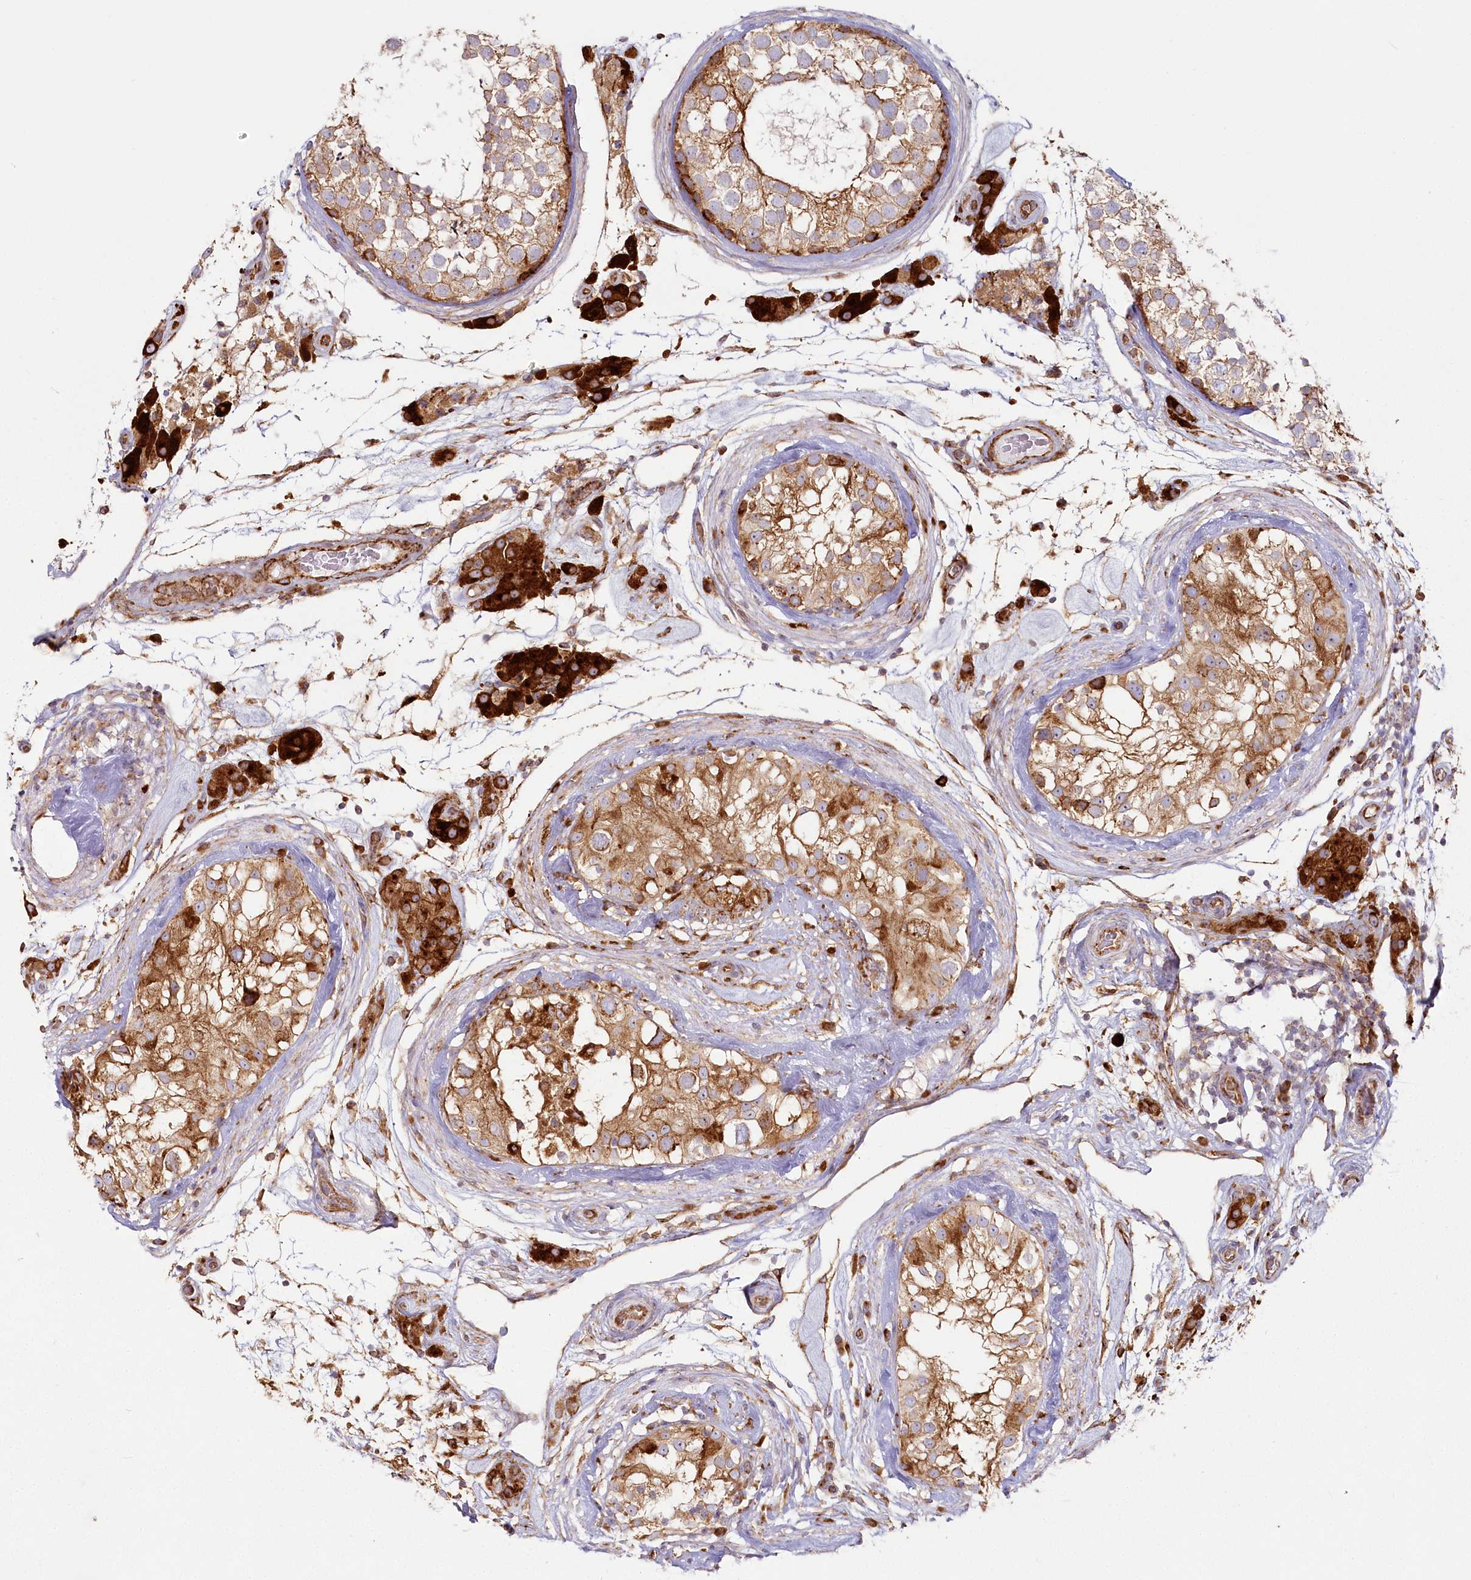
{"staining": {"intensity": "moderate", "quantity": ">75%", "location": "cytoplasmic/membranous"}, "tissue": "testis", "cell_type": "Cells in seminiferous ducts", "image_type": "normal", "snomed": [{"axis": "morphology", "description": "Normal tissue, NOS"}, {"axis": "topography", "description": "Testis"}], "caption": "Immunohistochemical staining of normal testis exhibits >75% levels of moderate cytoplasmic/membranous protein expression in about >75% of cells in seminiferous ducts.", "gene": "HARS2", "patient": {"sex": "male", "age": 46}}